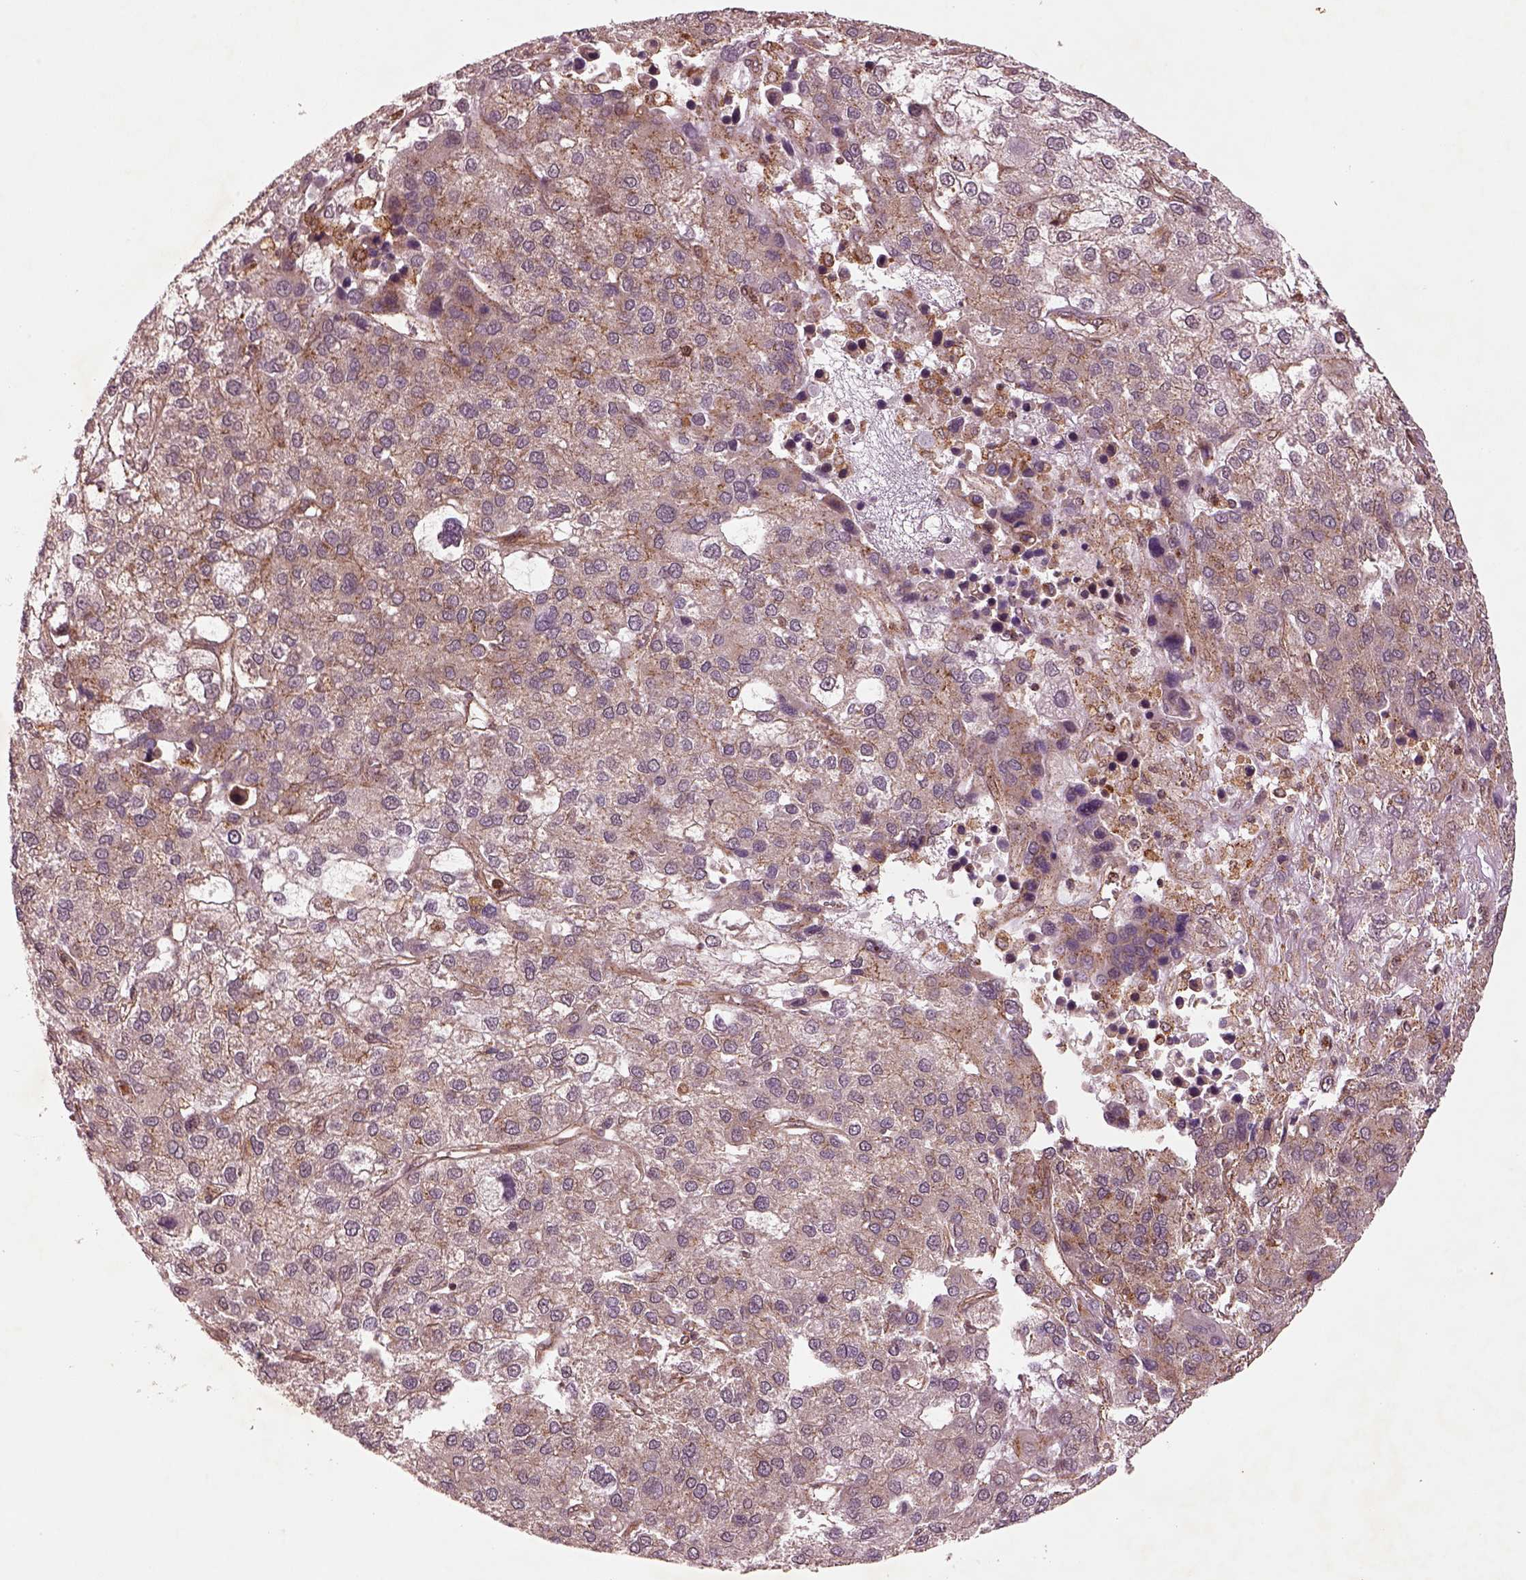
{"staining": {"intensity": "strong", "quantity": "25%-75%", "location": "cytoplasmic/membranous"}, "tissue": "liver cancer", "cell_type": "Tumor cells", "image_type": "cancer", "snomed": [{"axis": "morphology", "description": "Carcinoma, Hepatocellular, NOS"}, {"axis": "topography", "description": "Liver"}], "caption": "Approximately 25%-75% of tumor cells in hepatocellular carcinoma (liver) exhibit strong cytoplasmic/membranous protein positivity as visualized by brown immunohistochemical staining.", "gene": "WASHC2A", "patient": {"sex": "female", "age": 41}}